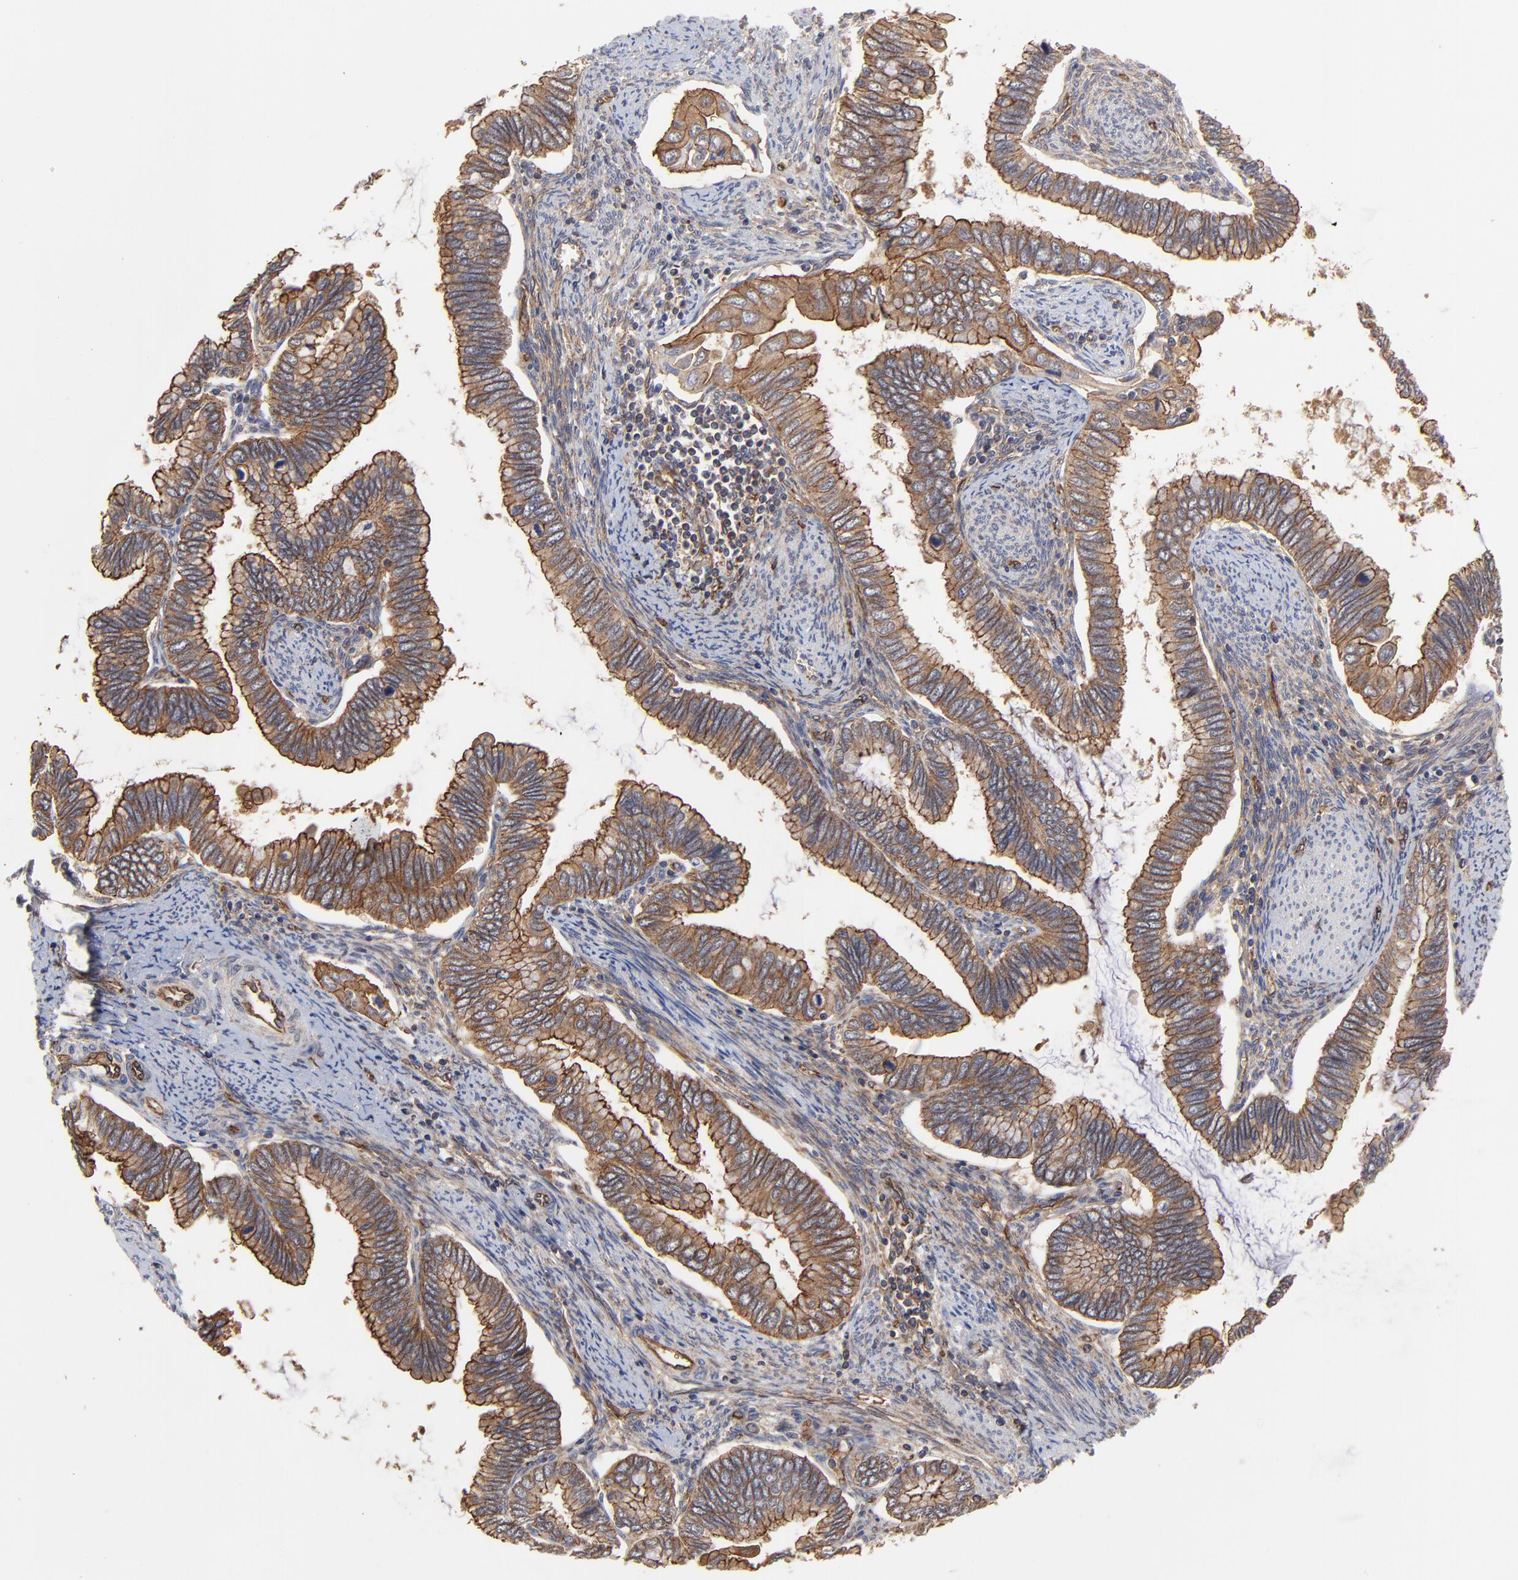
{"staining": {"intensity": "moderate", "quantity": ">75%", "location": "cytoplasmic/membranous"}, "tissue": "cervical cancer", "cell_type": "Tumor cells", "image_type": "cancer", "snomed": [{"axis": "morphology", "description": "Adenocarcinoma, NOS"}, {"axis": "topography", "description": "Cervix"}], "caption": "Cervical adenocarcinoma stained with DAB (3,3'-diaminobenzidine) immunohistochemistry demonstrates medium levels of moderate cytoplasmic/membranous positivity in approximately >75% of tumor cells.", "gene": "ARMT1", "patient": {"sex": "female", "age": 49}}